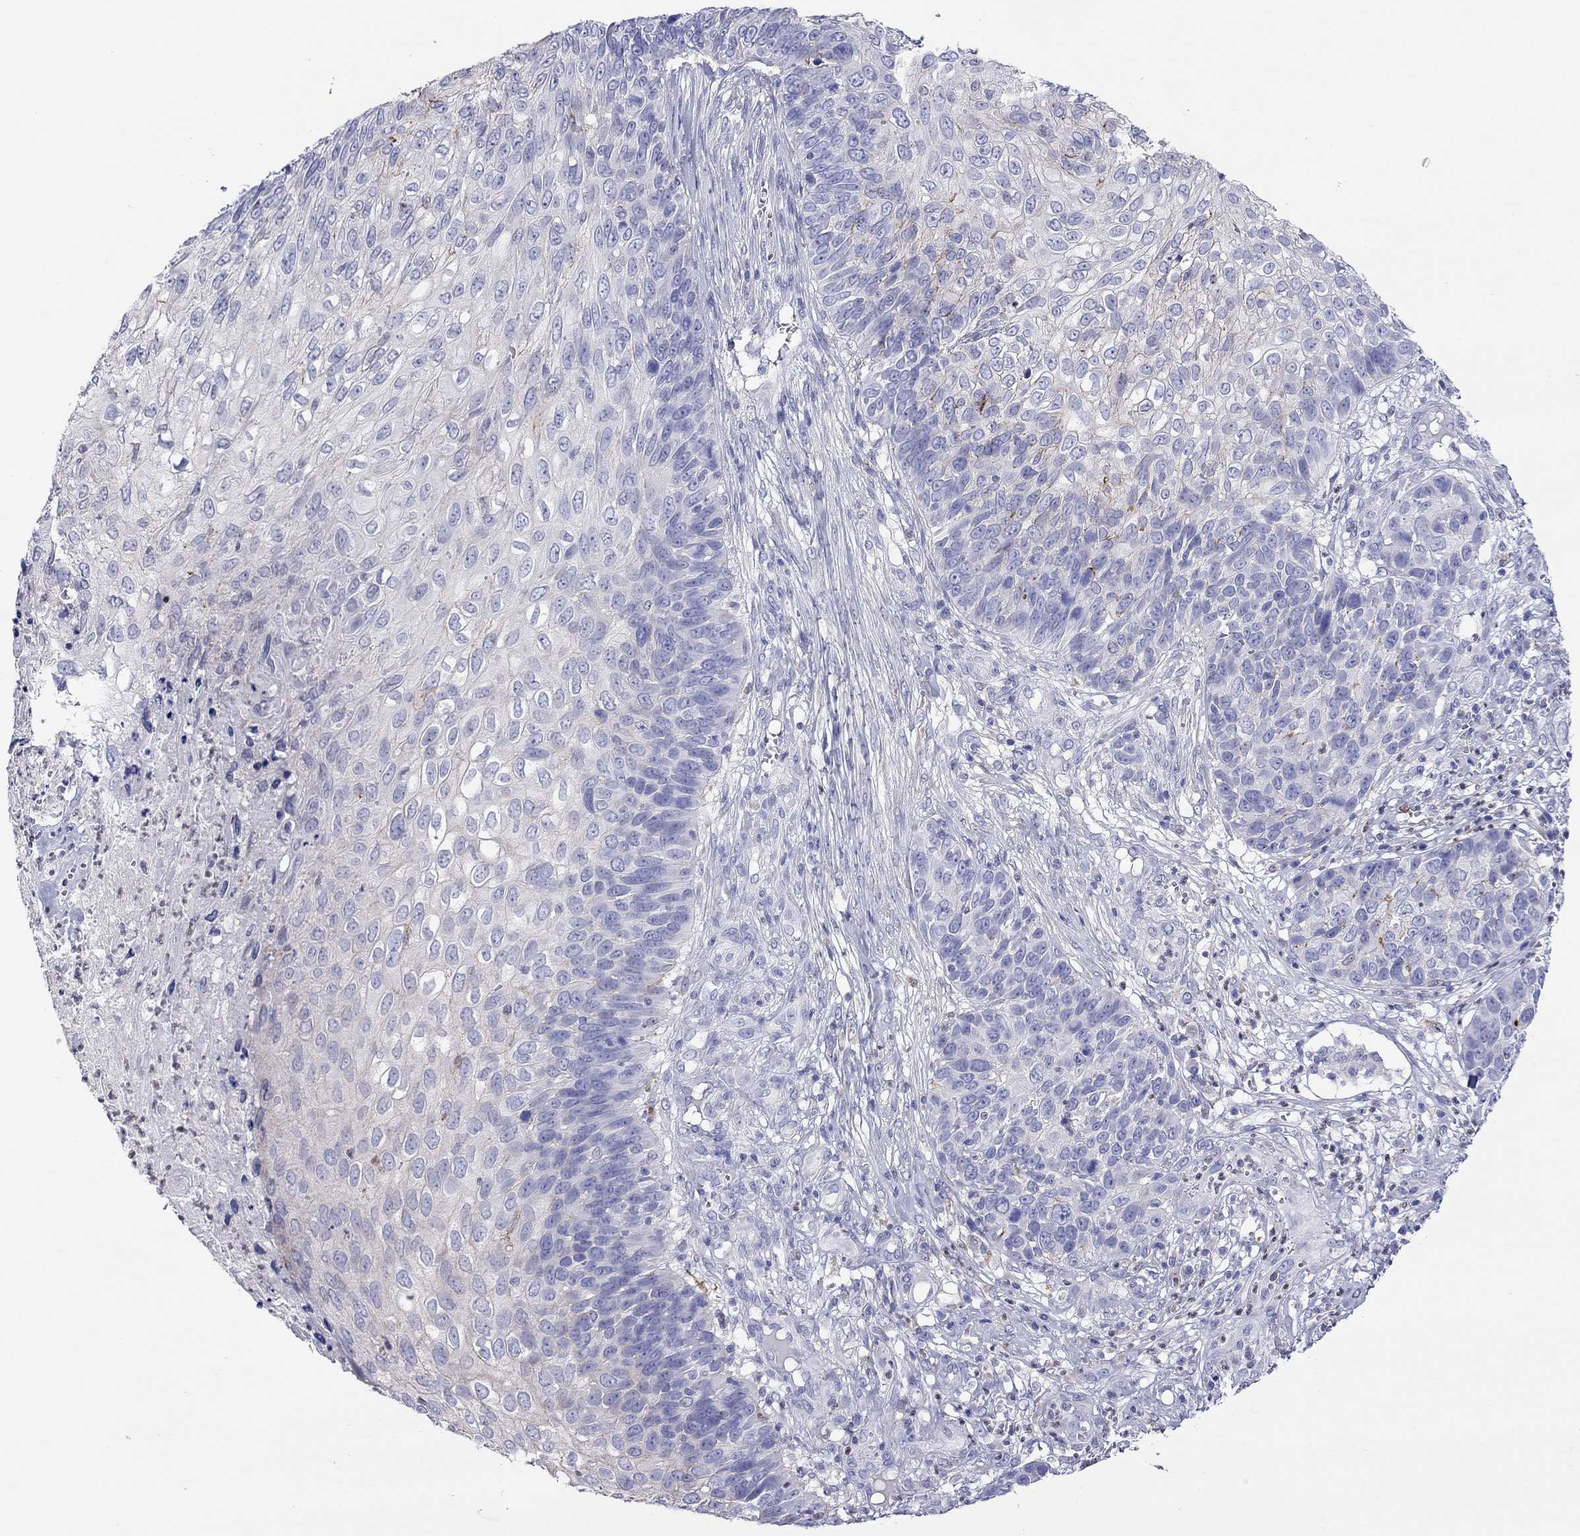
{"staining": {"intensity": "negative", "quantity": "none", "location": "none"}, "tissue": "skin cancer", "cell_type": "Tumor cells", "image_type": "cancer", "snomed": [{"axis": "morphology", "description": "Squamous cell carcinoma, NOS"}, {"axis": "topography", "description": "Skin"}], "caption": "IHC of skin cancer (squamous cell carcinoma) shows no positivity in tumor cells.", "gene": "SLC46A2", "patient": {"sex": "male", "age": 92}}